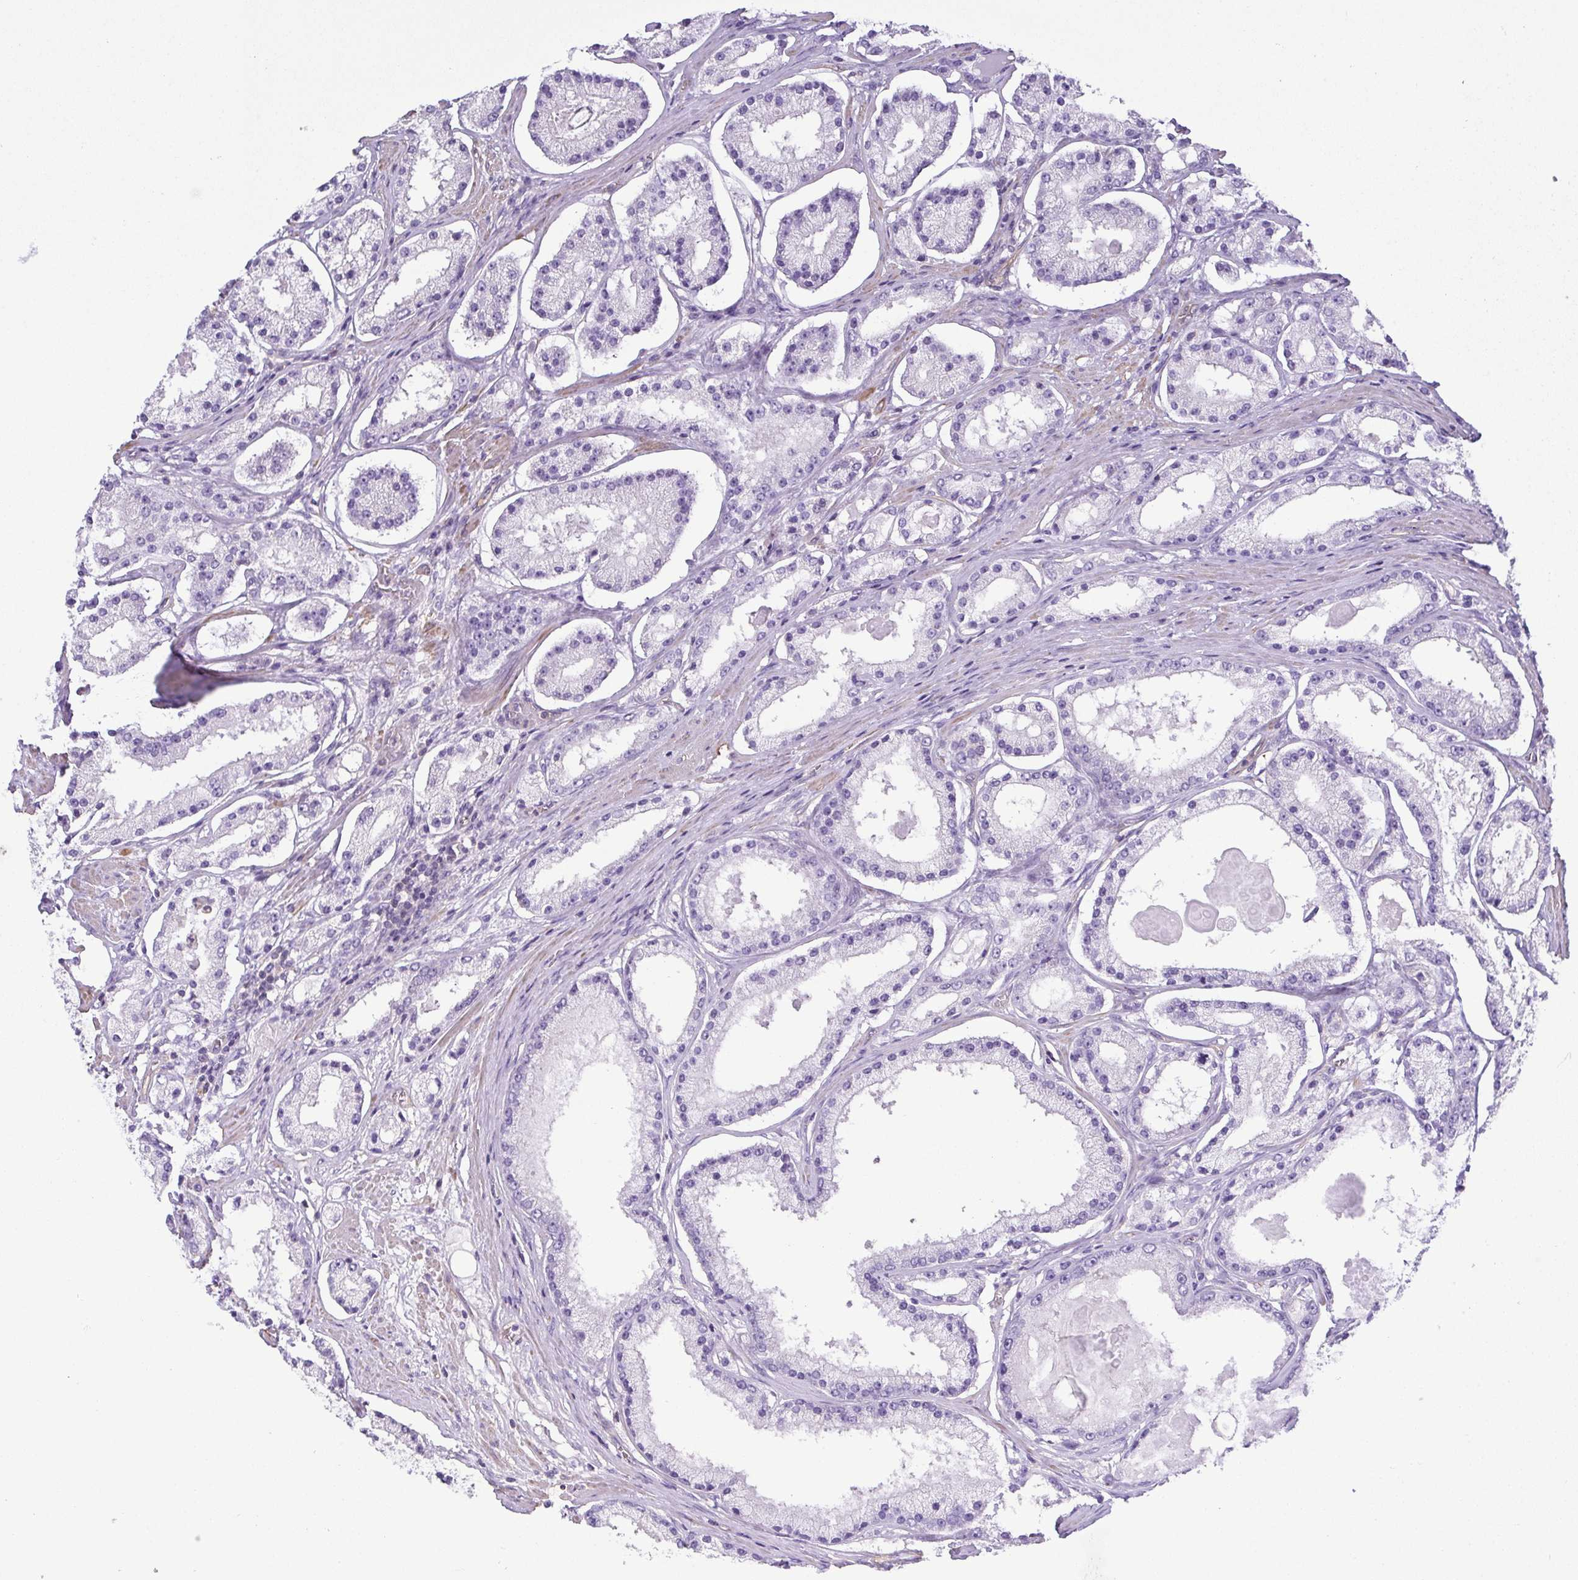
{"staining": {"intensity": "negative", "quantity": "none", "location": "none"}, "tissue": "prostate cancer", "cell_type": "Tumor cells", "image_type": "cancer", "snomed": [{"axis": "morphology", "description": "Adenocarcinoma, Low grade"}, {"axis": "topography", "description": "Prostate"}], "caption": "Immunohistochemistry (IHC) of human prostate cancer (low-grade adenocarcinoma) reveals no staining in tumor cells.", "gene": "MYL6", "patient": {"sex": "male", "age": 57}}